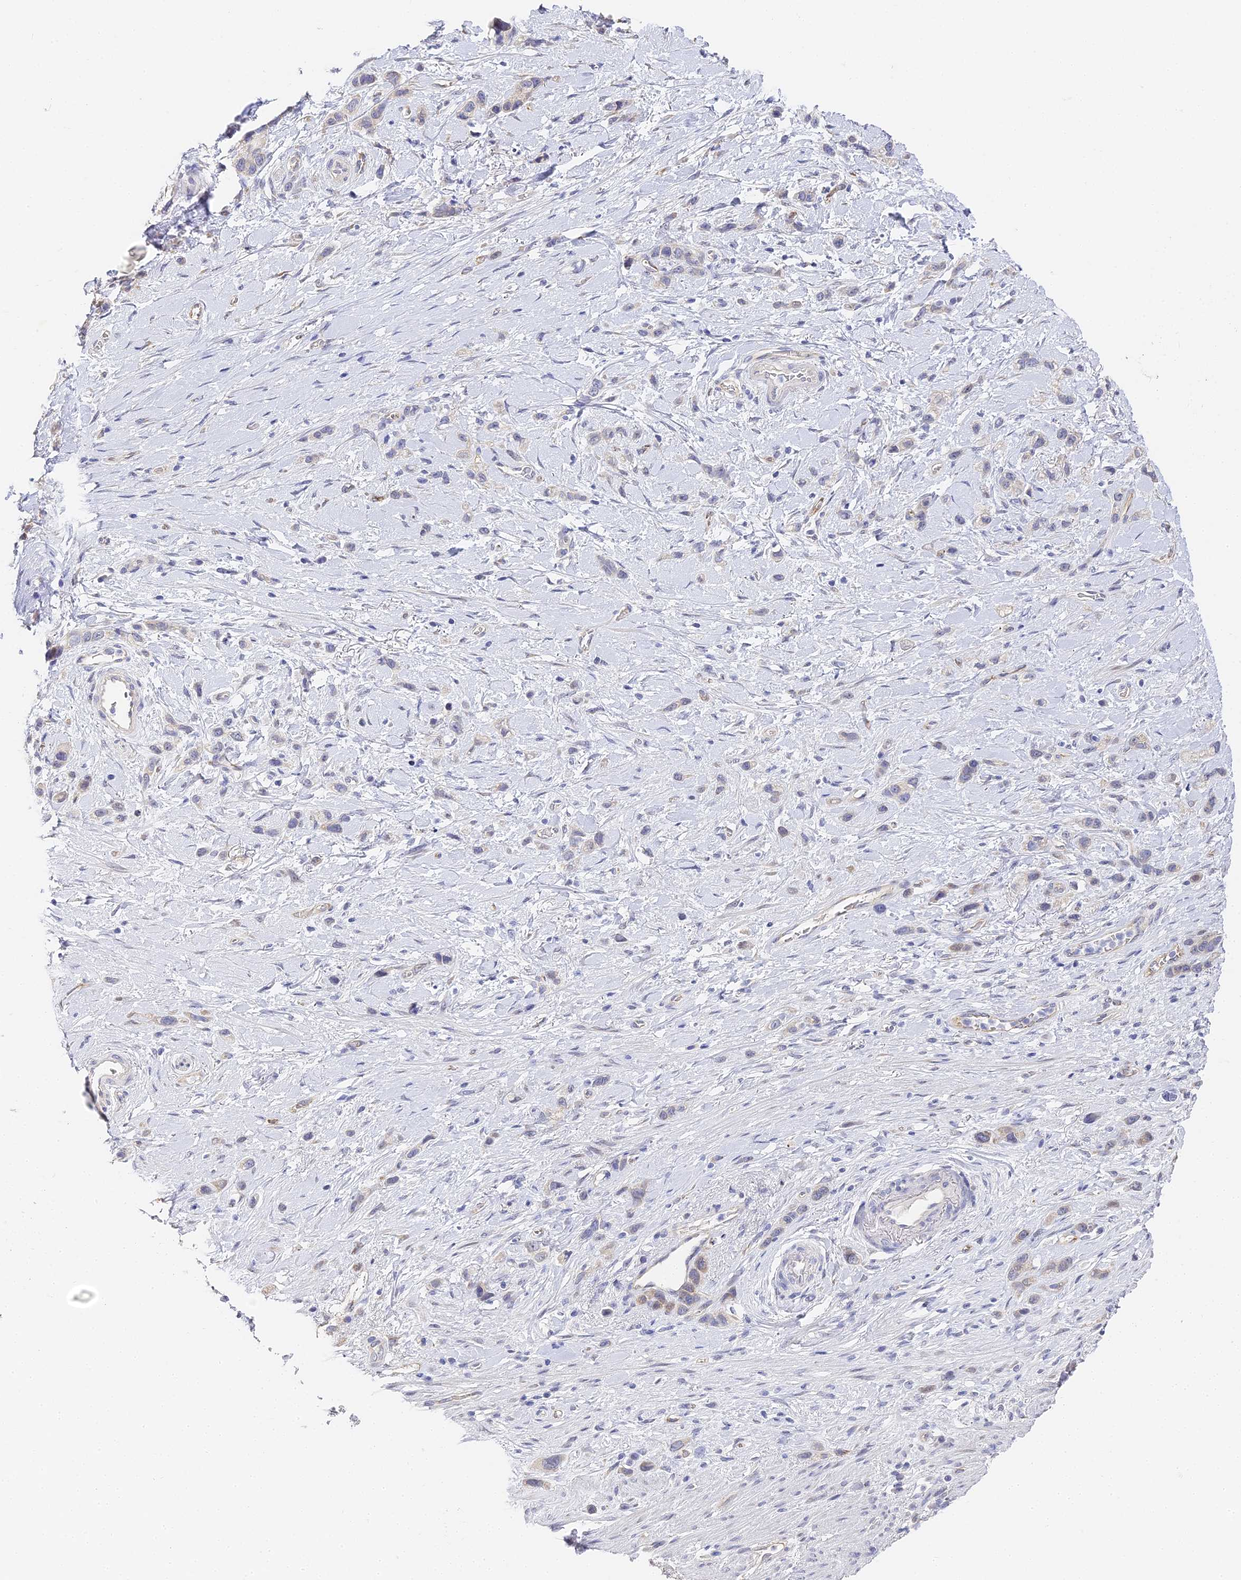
{"staining": {"intensity": "negative", "quantity": "none", "location": "none"}, "tissue": "stomach cancer", "cell_type": "Tumor cells", "image_type": "cancer", "snomed": [{"axis": "morphology", "description": "Adenocarcinoma, NOS"}, {"axis": "morphology", "description": "Adenocarcinoma, High grade"}, {"axis": "topography", "description": "Stomach, upper"}, {"axis": "topography", "description": "Stomach, lower"}], "caption": "Adenocarcinoma (stomach) stained for a protein using immunohistochemistry displays no positivity tumor cells.", "gene": "GJA1", "patient": {"sex": "female", "age": 65}}